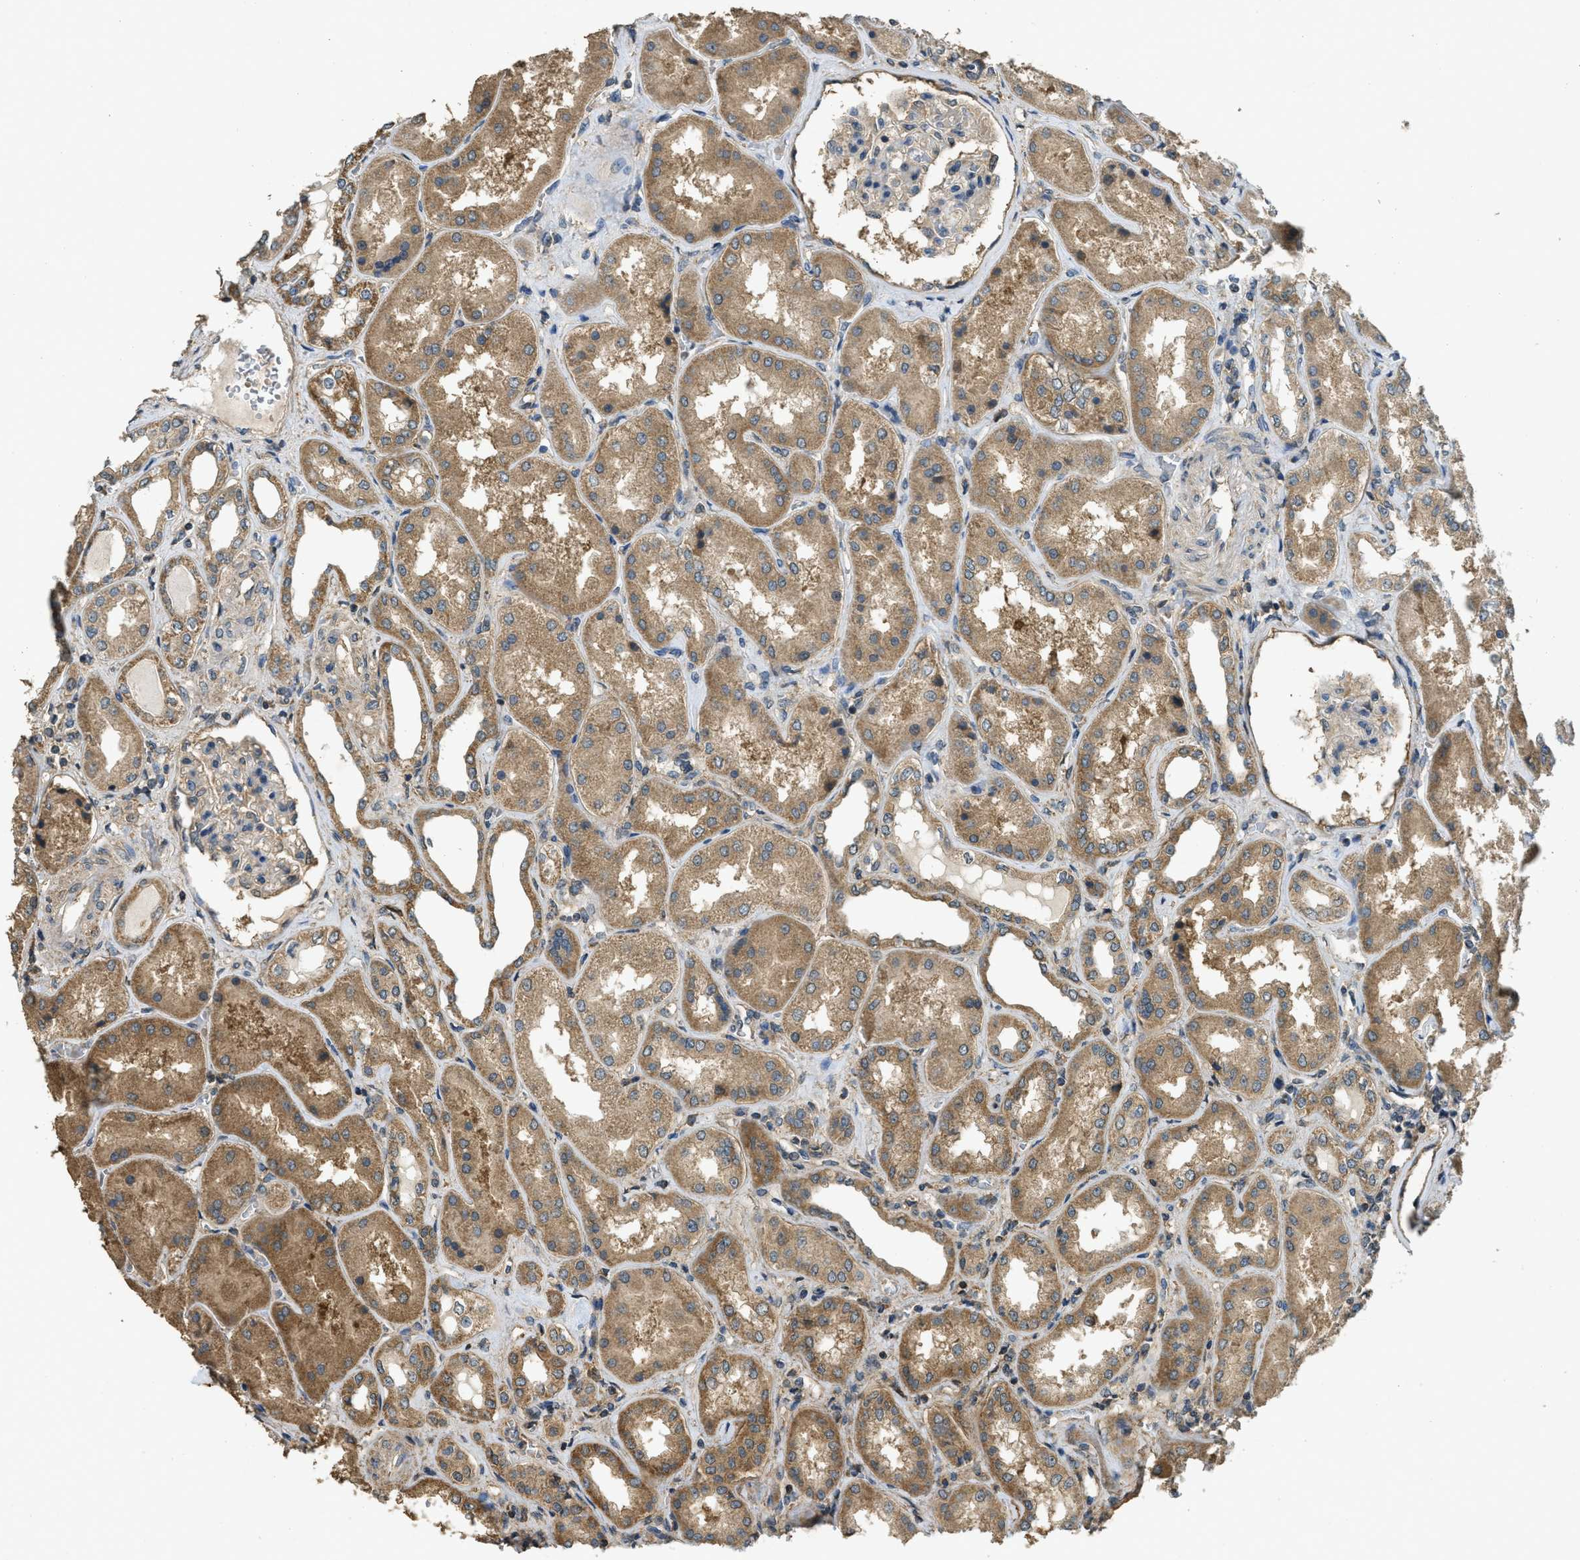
{"staining": {"intensity": "weak", "quantity": "25%-75%", "location": "cytoplasmic/membranous"}, "tissue": "kidney", "cell_type": "Cells in glomeruli", "image_type": "normal", "snomed": [{"axis": "morphology", "description": "Normal tissue, NOS"}, {"axis": "topography", "description": "Kidney"}], "caption": "DAB immunohistochemical staining of unremarkable kidney displays weak cytoplasmic/membranous protein expression in approximately 25%-75% of cells in glomeruli.", "gene": "CD276", "patient": {"sex": "female", "age": 56}}